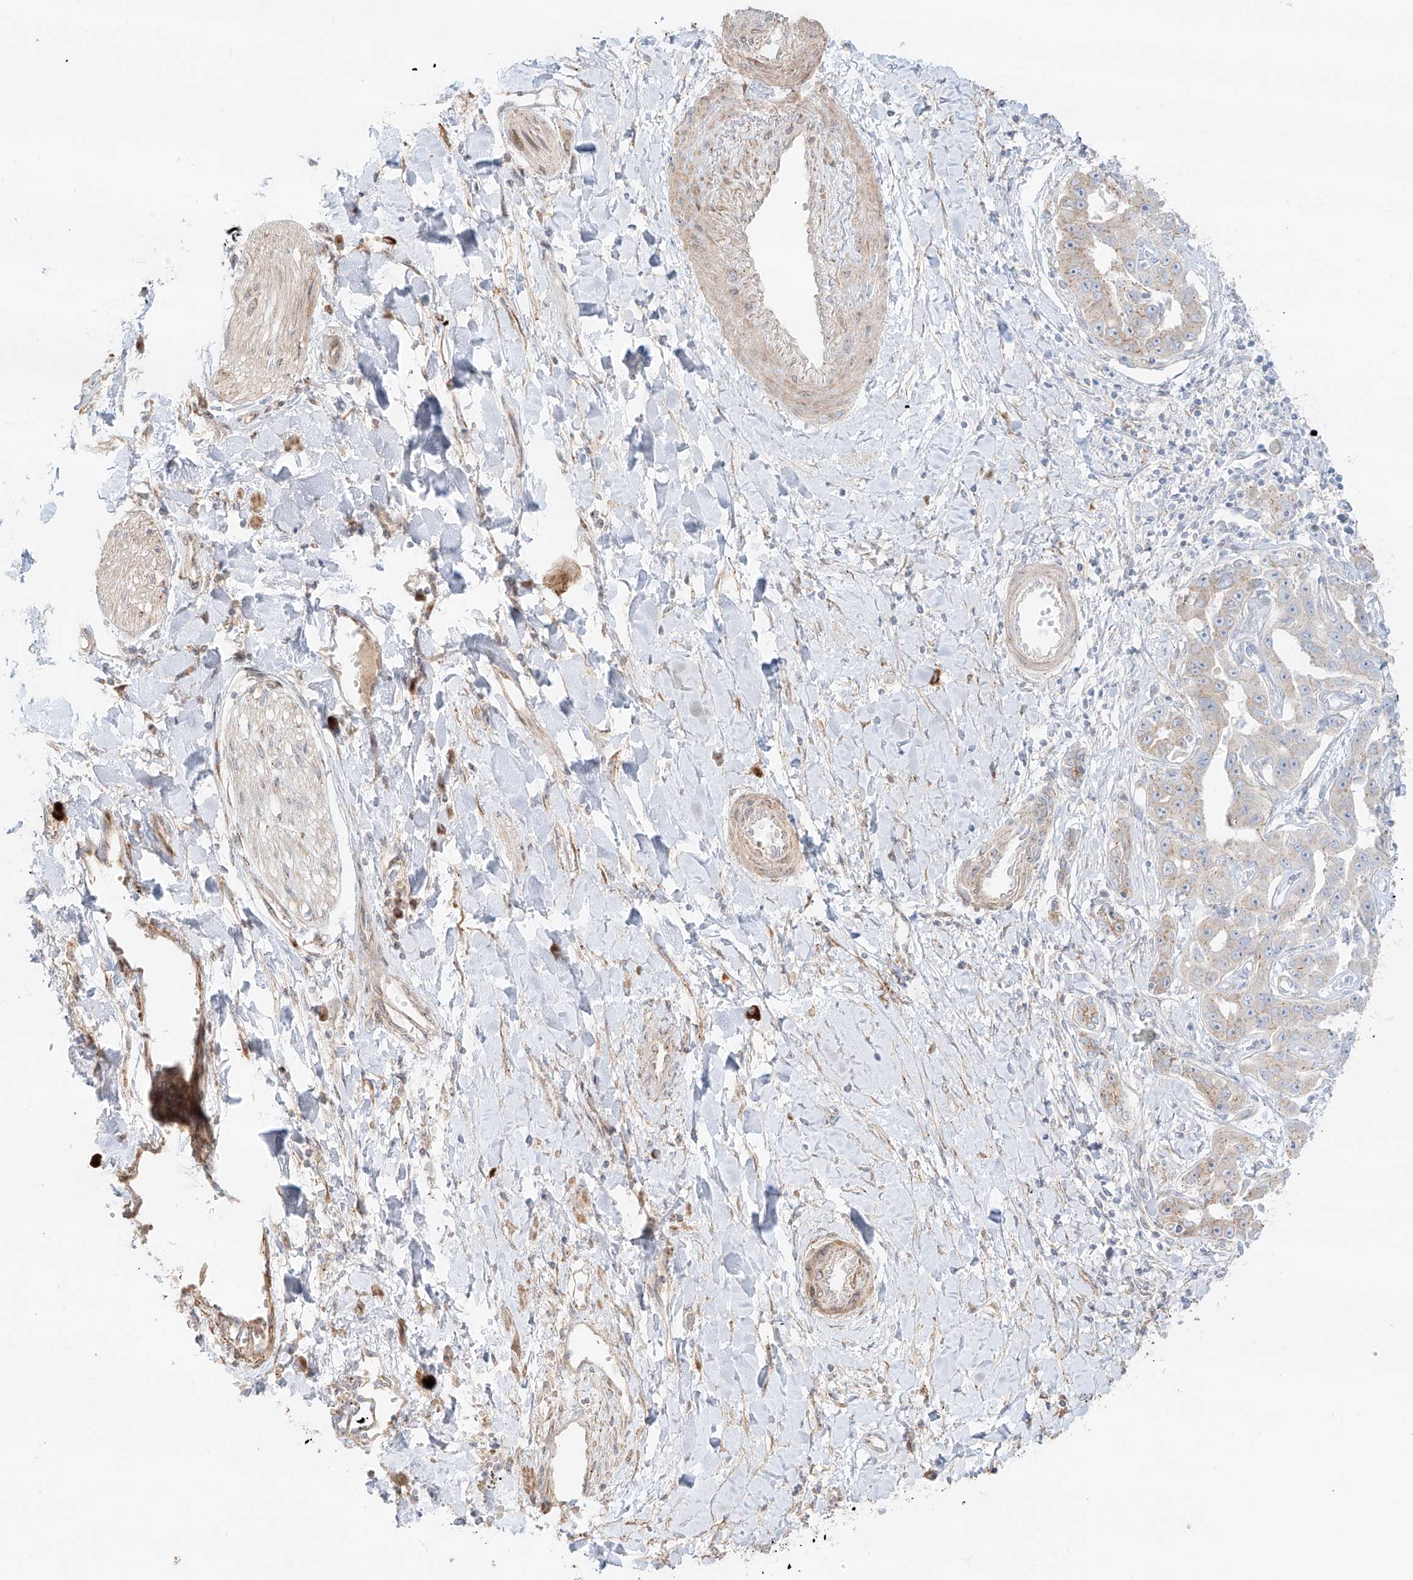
{"staining": {"intensity": "moderate", "quantity": "25%-75%", "location": "cytoplasmic/membranous"}, "tissue": "liver cancer", "cell_type": "Tumor cells", "image_type": "cancer", "snomed": [{"axis": "morphology", "description": "Cholangiocarcinoma"}, {"axis": "topography", "description": "Liver"}], "caption": "DAB (3,3'-diaminobenzidine) immunohistochemical staining of liver cancer reveals moderate cytoplasmic/membranous protein positivity in about 25%-75% of tumor cells.", "gene": "ZNF287", "patient": {"sex": "male", "age": 59}}